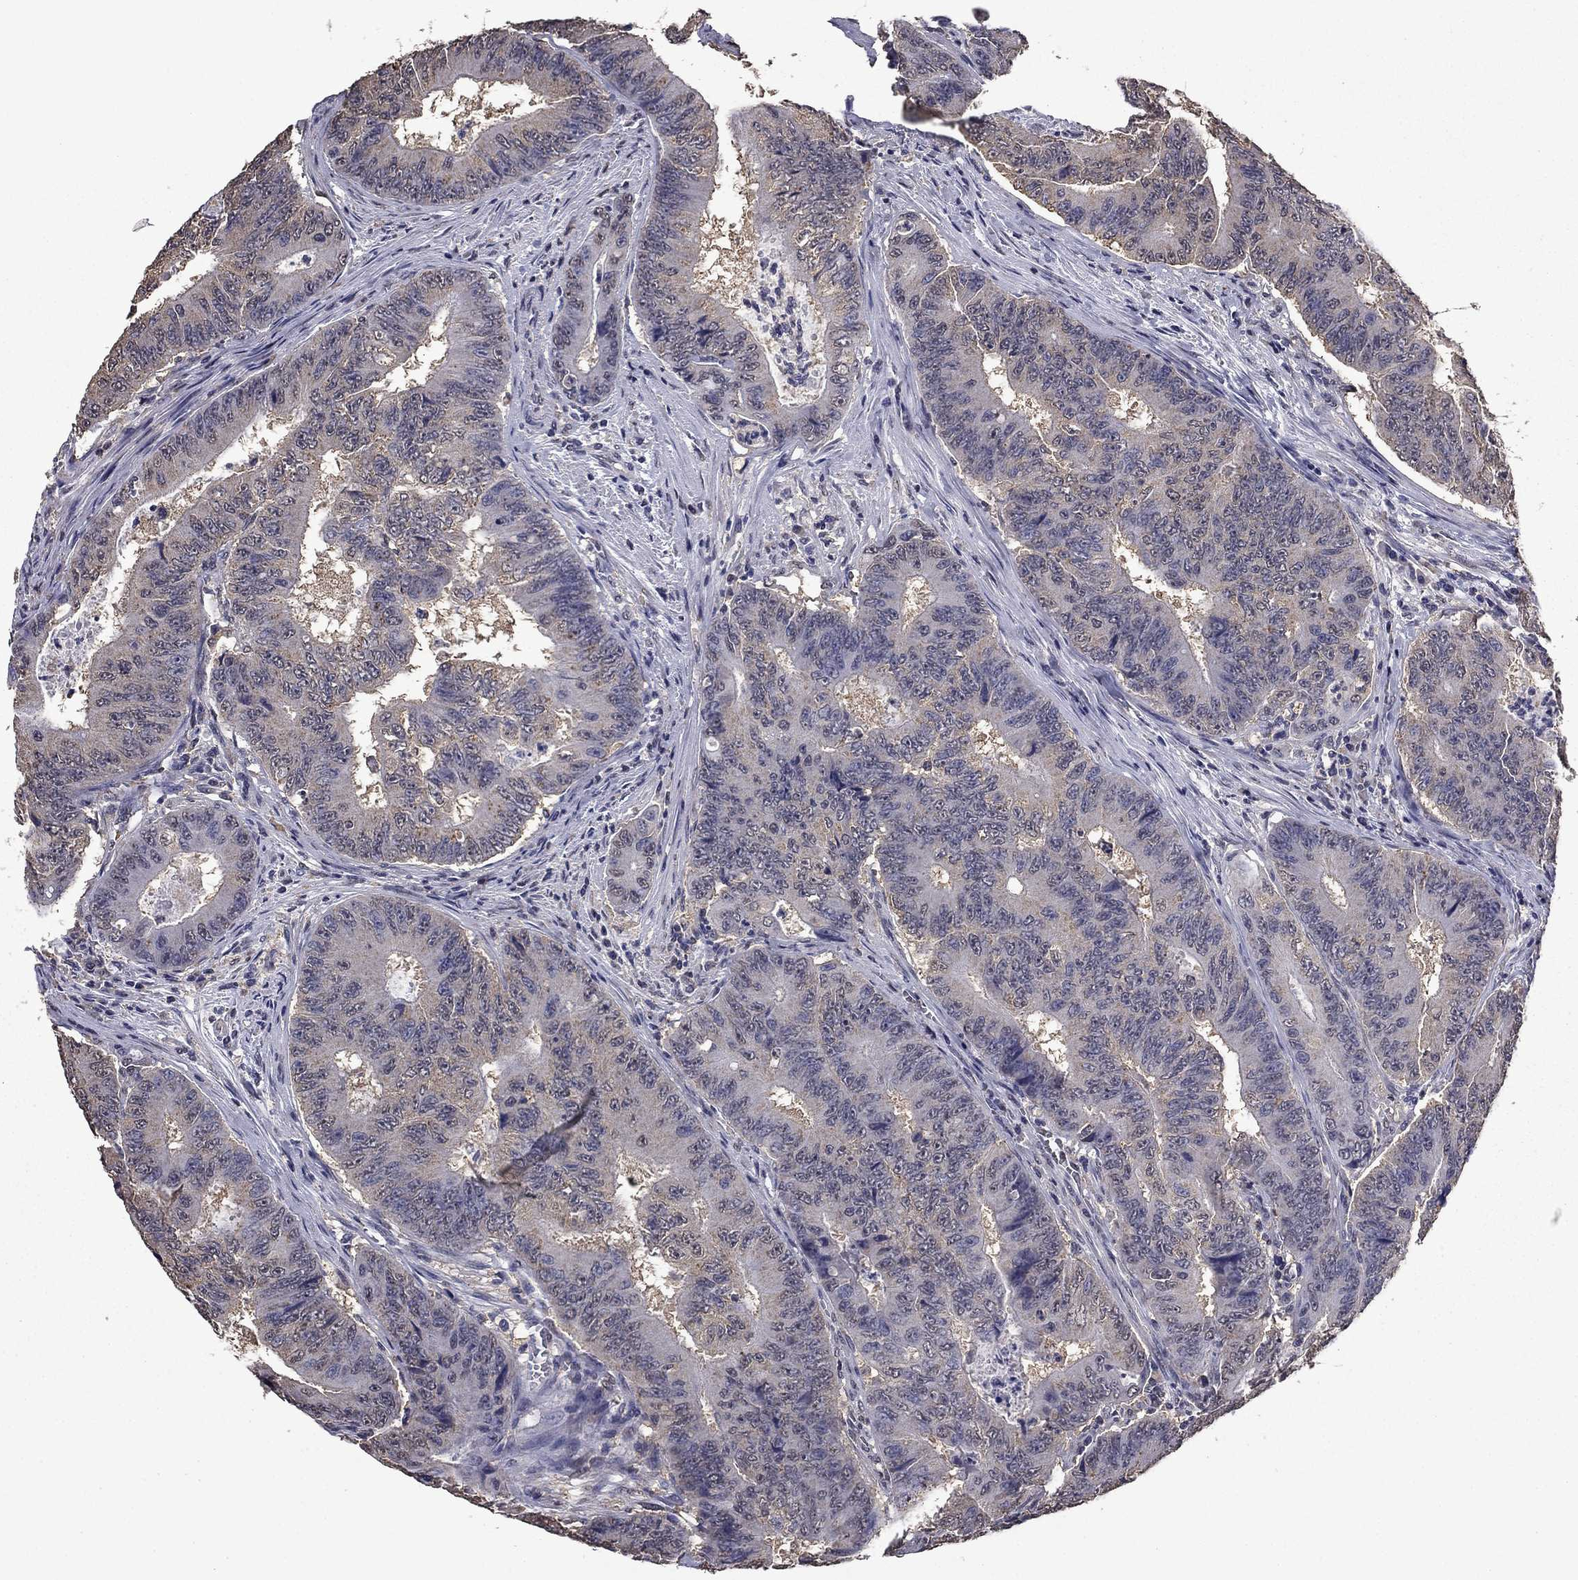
{"staining": {"intensity": "negative", "quantity": "none", "location": "none"}, "tissue": "colorectal cancer", "cell_type": "Tumor cells", "image_type": "cancer", "snomed": [{"axis": "morphology", "description": "Adenocarcinoma, NOS"}, {"axis": "topography", "description": "Colon"}], "caption": "A high-resolution image shows IHC staining of colorectal cancer (adenocarcinoma), which reveals no significant expression in tumor cells.", "gene": "MFAP3L", "patient": {"sex": "female", "age": 48}}